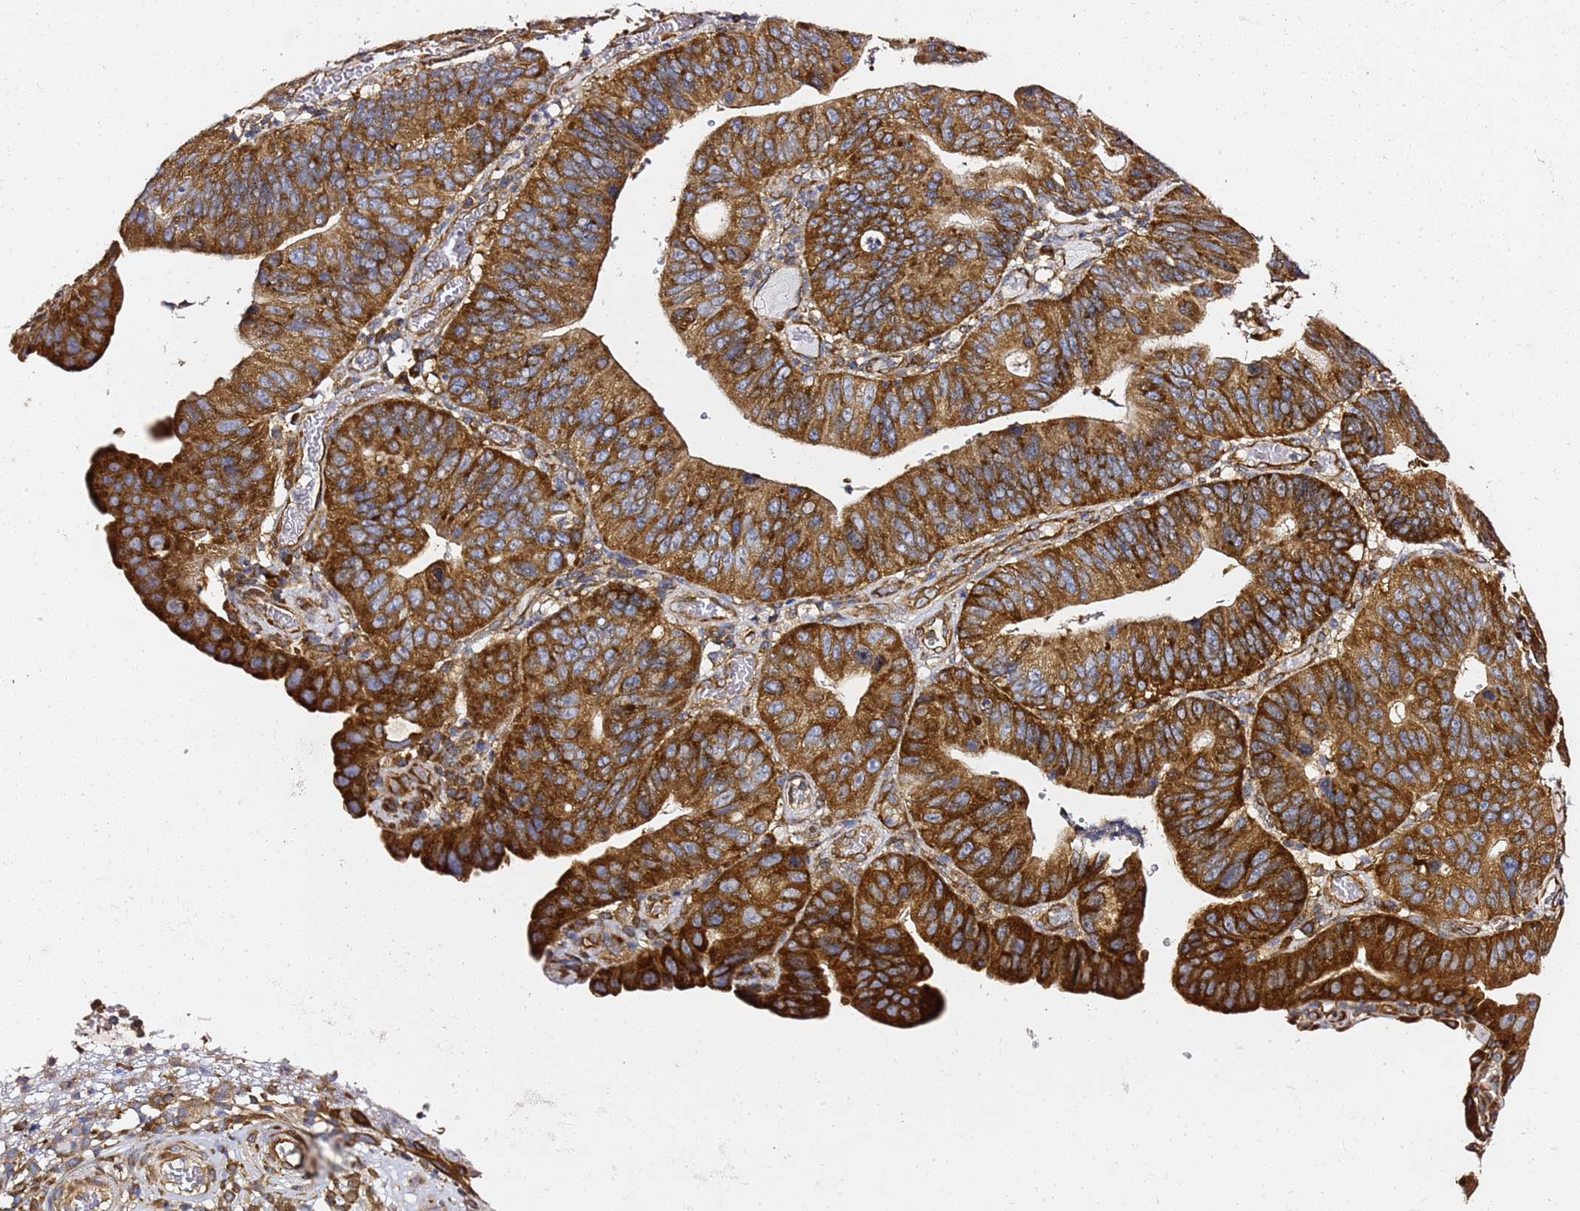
{"staining": {"intensity": "strong", "quantity": ">75%", "location": "cytoplasmic/membranous"}, "tissue": "stomach cancer", "cell_type": "Tumor cells", "image_type": "cancer", "snomed": [{"axis": "morphology", "description": "Adenocarcinoma, NOS"}, {"axis": "topography", "description": "Stomach"}], "caption": "Immunohistochemistry (DAB (3,3'-diaminobenzidine)) staining of adenocarcinoma (stomach) exhibits strong cytoplasmic/membranous protein expression in approximately >75% of tumor cells.", "gene": "TPST1", "patient": {"sex": "male", "age": 59}}